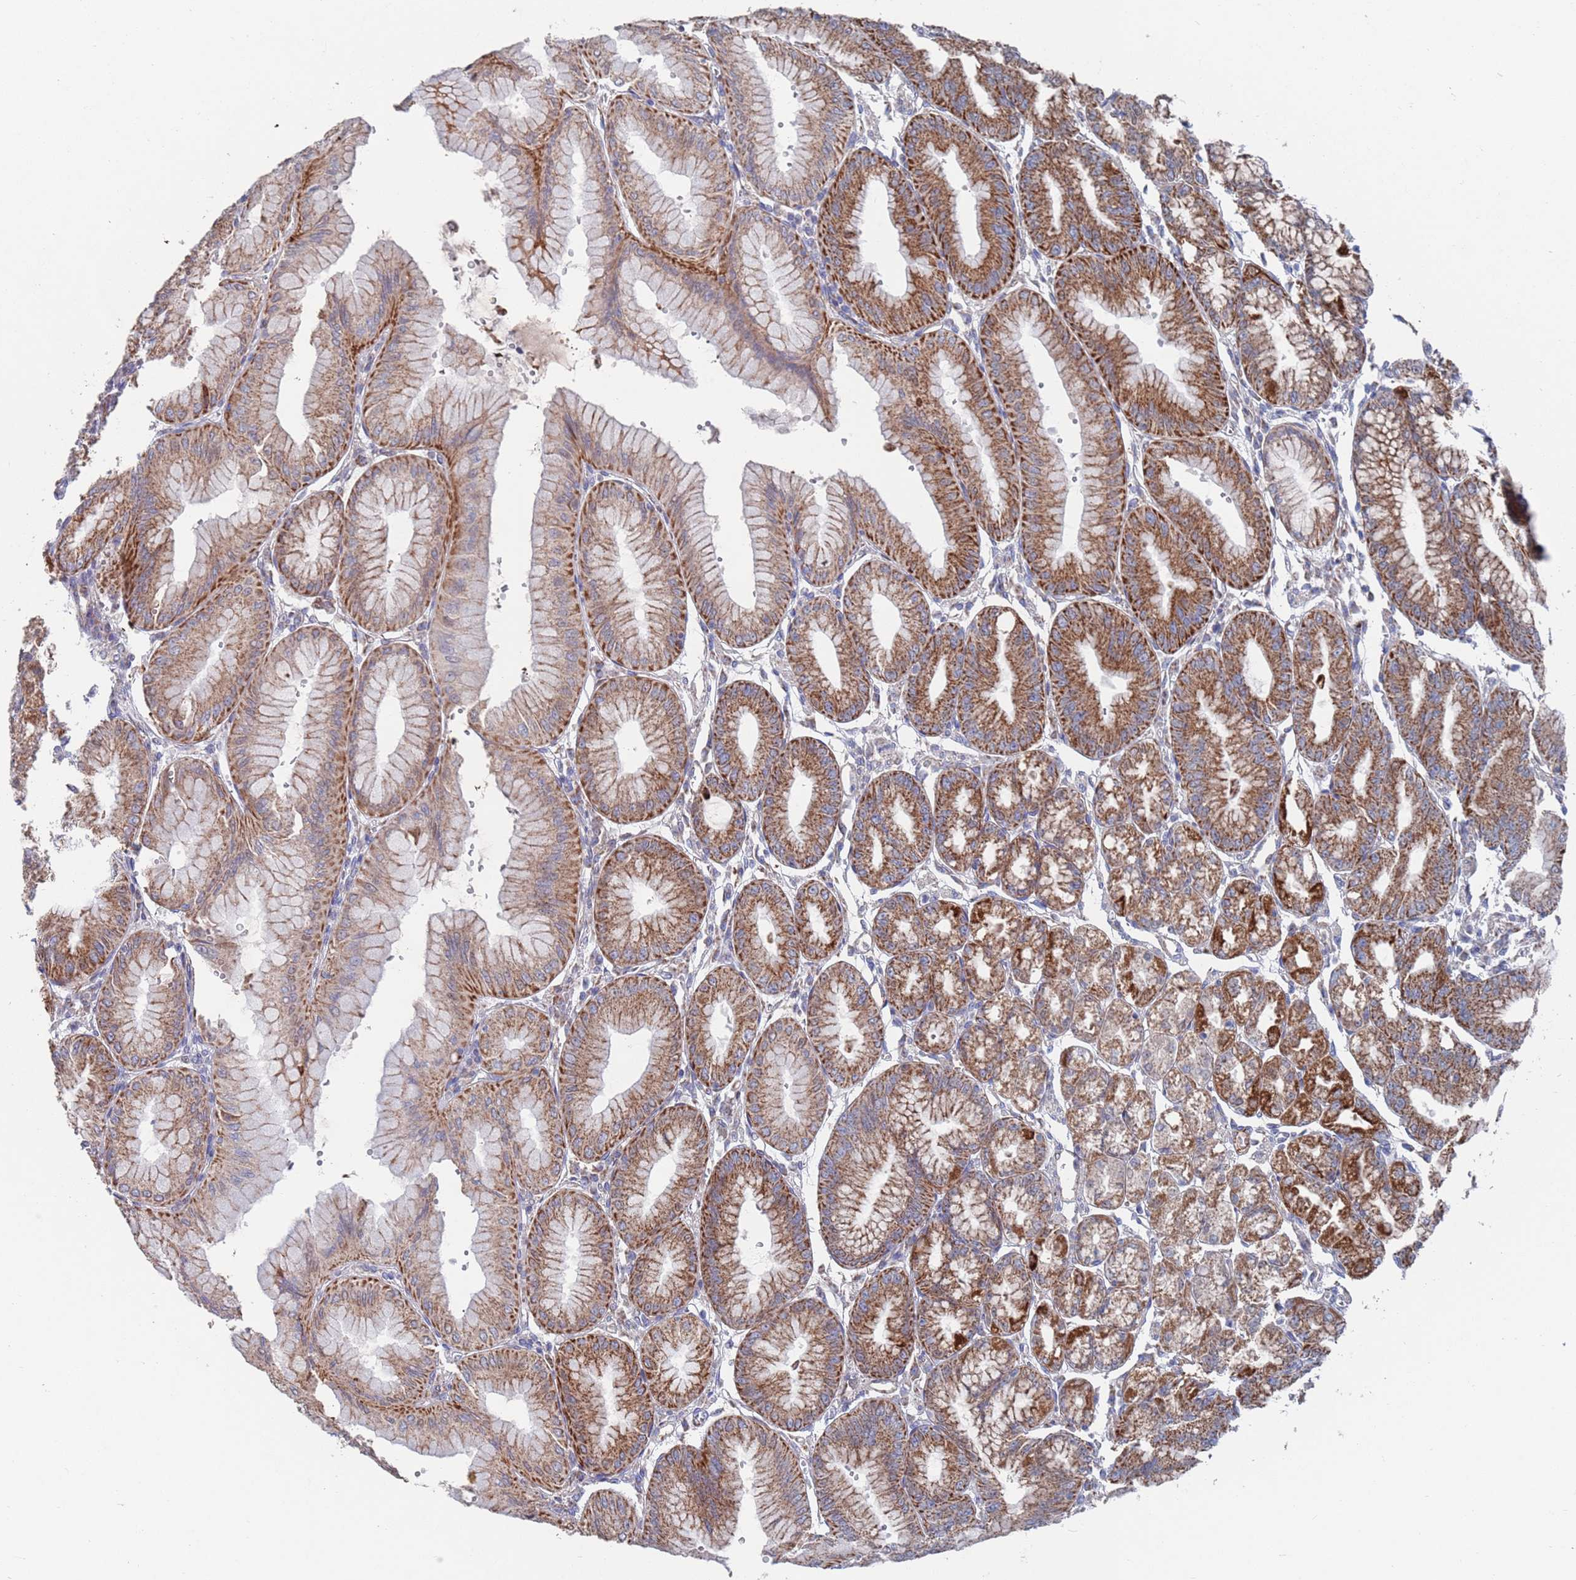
{"staining": {"intensity": "strong", "quantity": ">75%", "location": "cytoplasmic/membranous"}, "tissue": "stomach", "cell_type": "Glandular cells", "image_type": "normal", "snomed": [{"axis": "morphology", "description": "Normal tissue, NOS"}, {"axis": "topography", "description": "Stomach, lower"}], "caption": "The image demonstrates immunohistochemical staining of benign stomach. There is strong cytoplasmic/membranous positivity is identified in about >75% of glandular cells. The staining was performed using DAB, with brown indicating positive protein expression. Nuclei are stained blue with hematoxylin.", "gene": "MRPL22", "patient": {"sex": "male", "age": 71}}